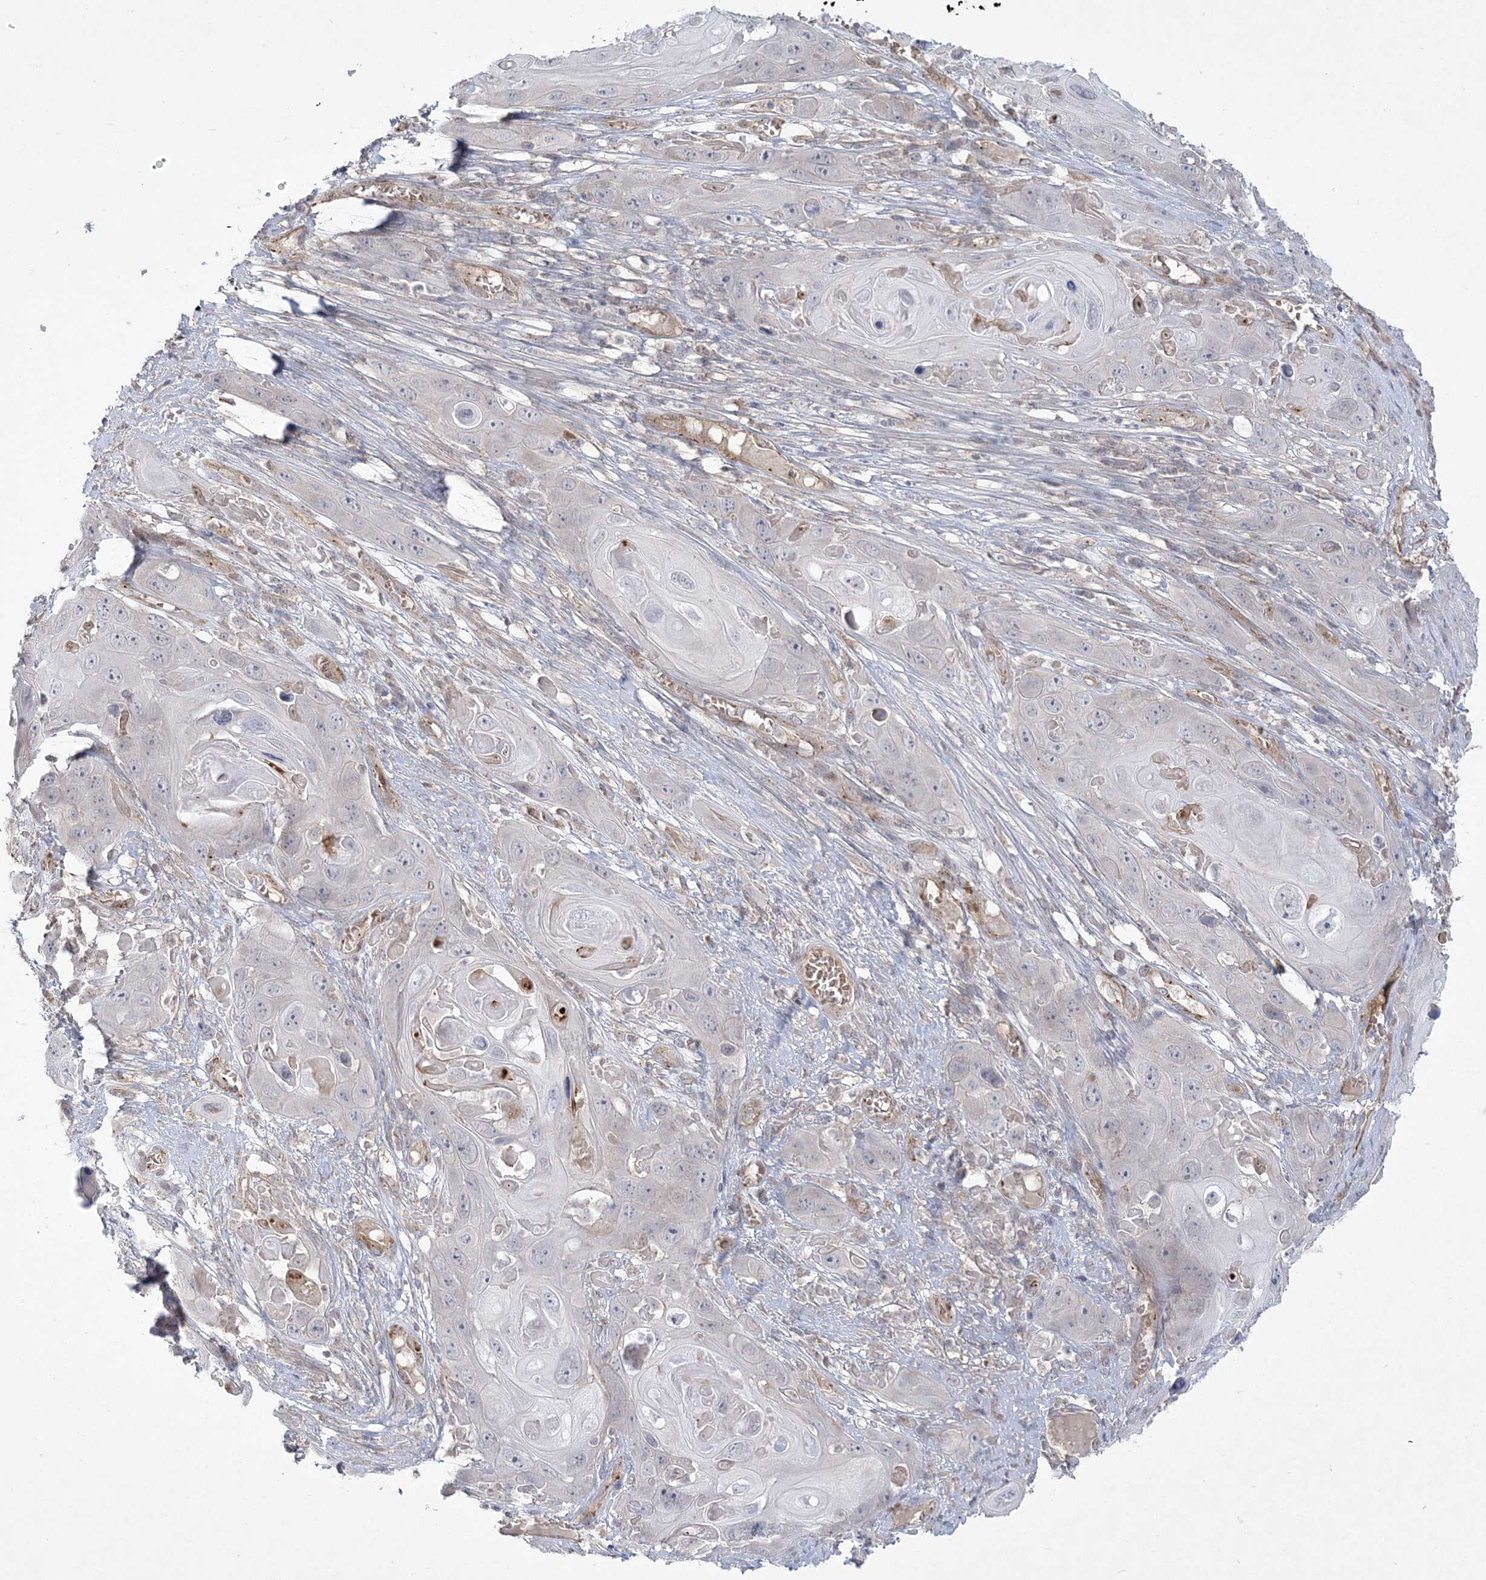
{"staining": {"intensity": "moderate", "quantity": "<25%", "location": "cytoplasmic/membranous"}, "tissue": "skin cancer", "cell_type": "Tumor cells", "image_type": "cancer", "snomed": [{"axis": "morphology", "description": "Squamous cell carcinoma, NOS"}, {"axis": "topography", "description": "Skin"}], "caption": "A photomicrograph of human skin cancer (squamous cell carcinoma) stained for a protein displays moderate cytoplasmic/membranous brown staining in tumor cells.", "gene": "ADAMTS12", "patient": {"sex": "male", "age": 55}}